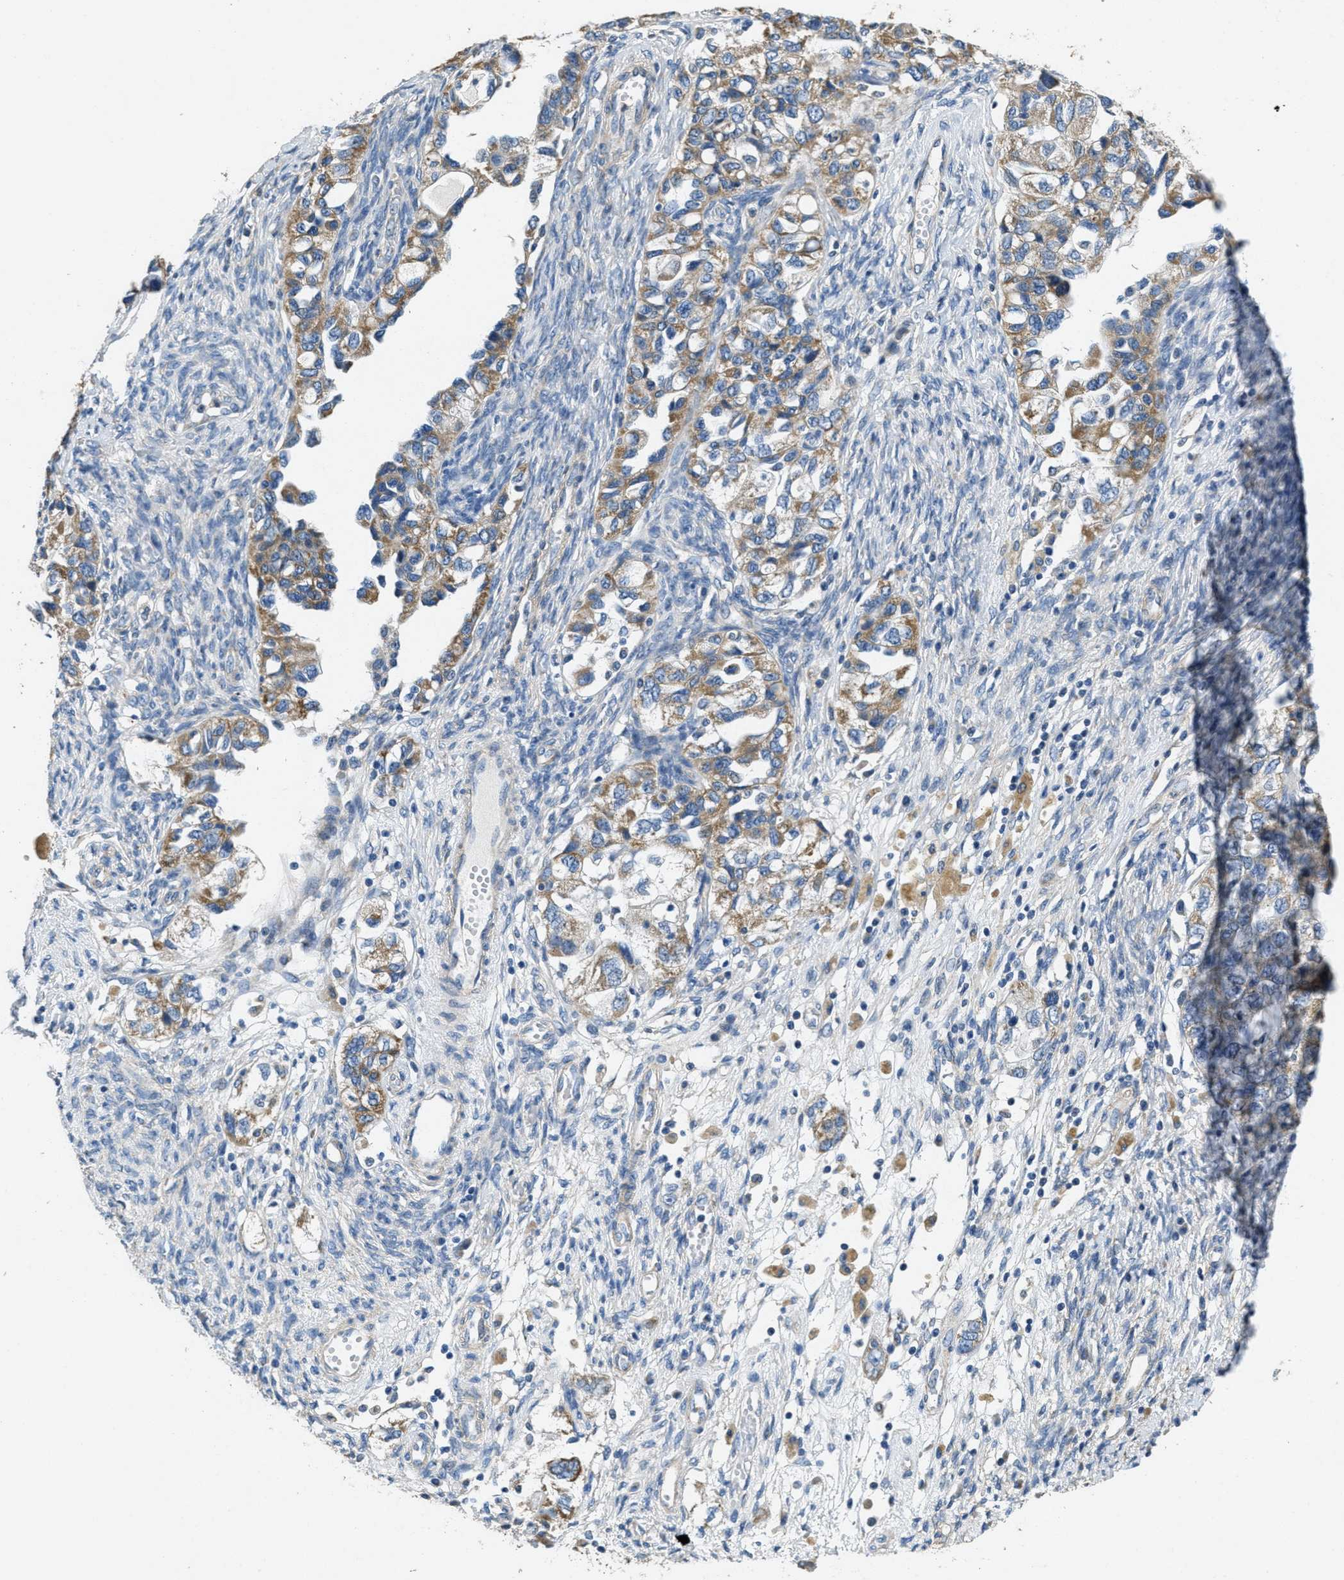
{"staining": {"intensity": "moderate", "quantity": ">75%", "location": "cytoplasmic/membranous"}, "tissue": "ovarian cancer", "cell_type": "Tumor cells", "image_type": "cancer", "snomed": [{"axis": "morphology", "description": "Carcinoma, NOS"}, {"axis": "morphology", "description": "Cystadenocarcinoma, serous, NOS"}, {"axis": "topography", "description": "Ovary"}], "caption": "Tumor cells display medium levels of moderate cytoplasmic/membranous expression in approximately >75% of cells in human ovarian cancer (carcinoma).", "gene": "TOMM70", "patient": {"sex": "female", "age": 69}}